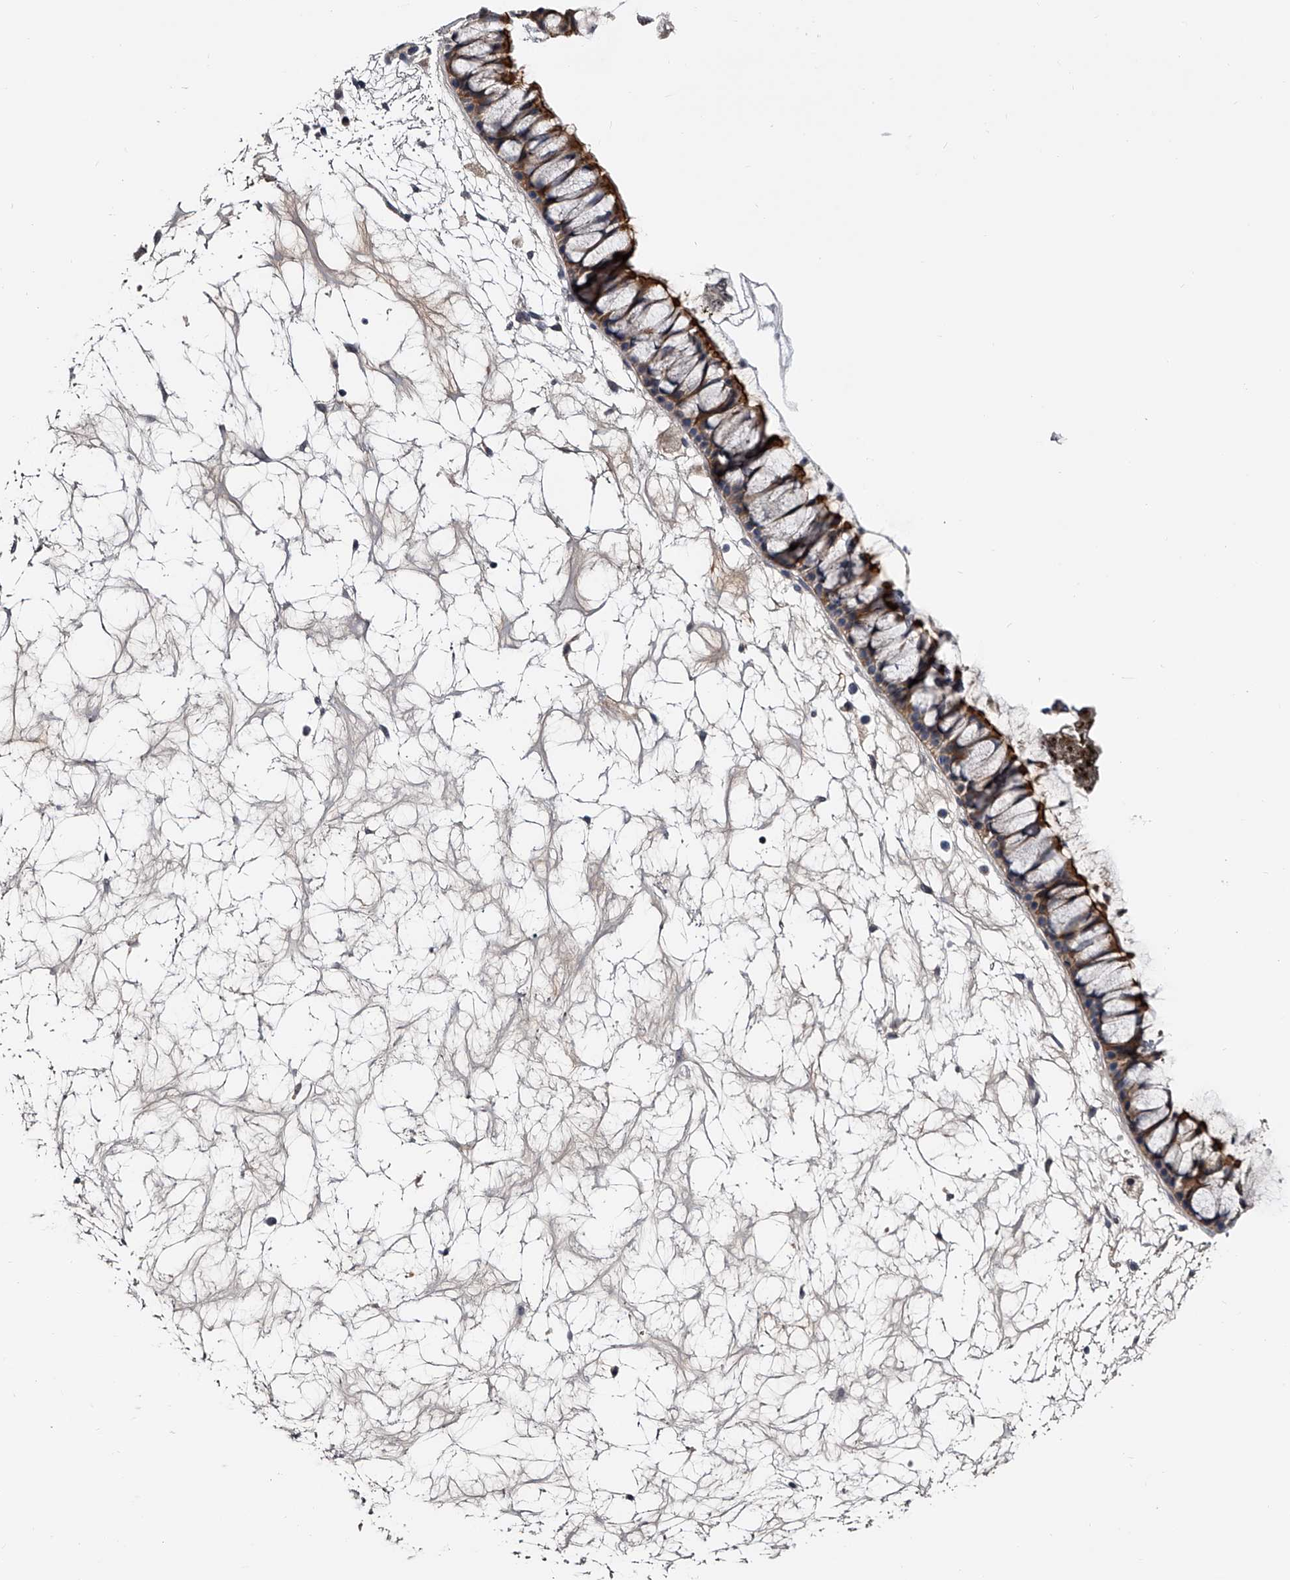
{"staining": {"intensity": "moderate", "quantity": "25%-75%", "location": "cytoplasmic/membranous"}, "tissue": "nasopharynx", "cell_type": "Respiratory epithelial cells", "image_type": "normal", "snomed": [{"axis": "morphology", "description": "Normal tissue, NOS"}, {"axis": "topography", "description": "Nasopharynx"}], "caption": "Immunohistochemical staining of unremarkable nasopharynx displays medium levels of moderate cytoplasmic/membranous expression in approximately 25%-75% of respiratory epithelial cells.", "gene": "MDN1", "patient": {"sex": "male", "age": 64}}